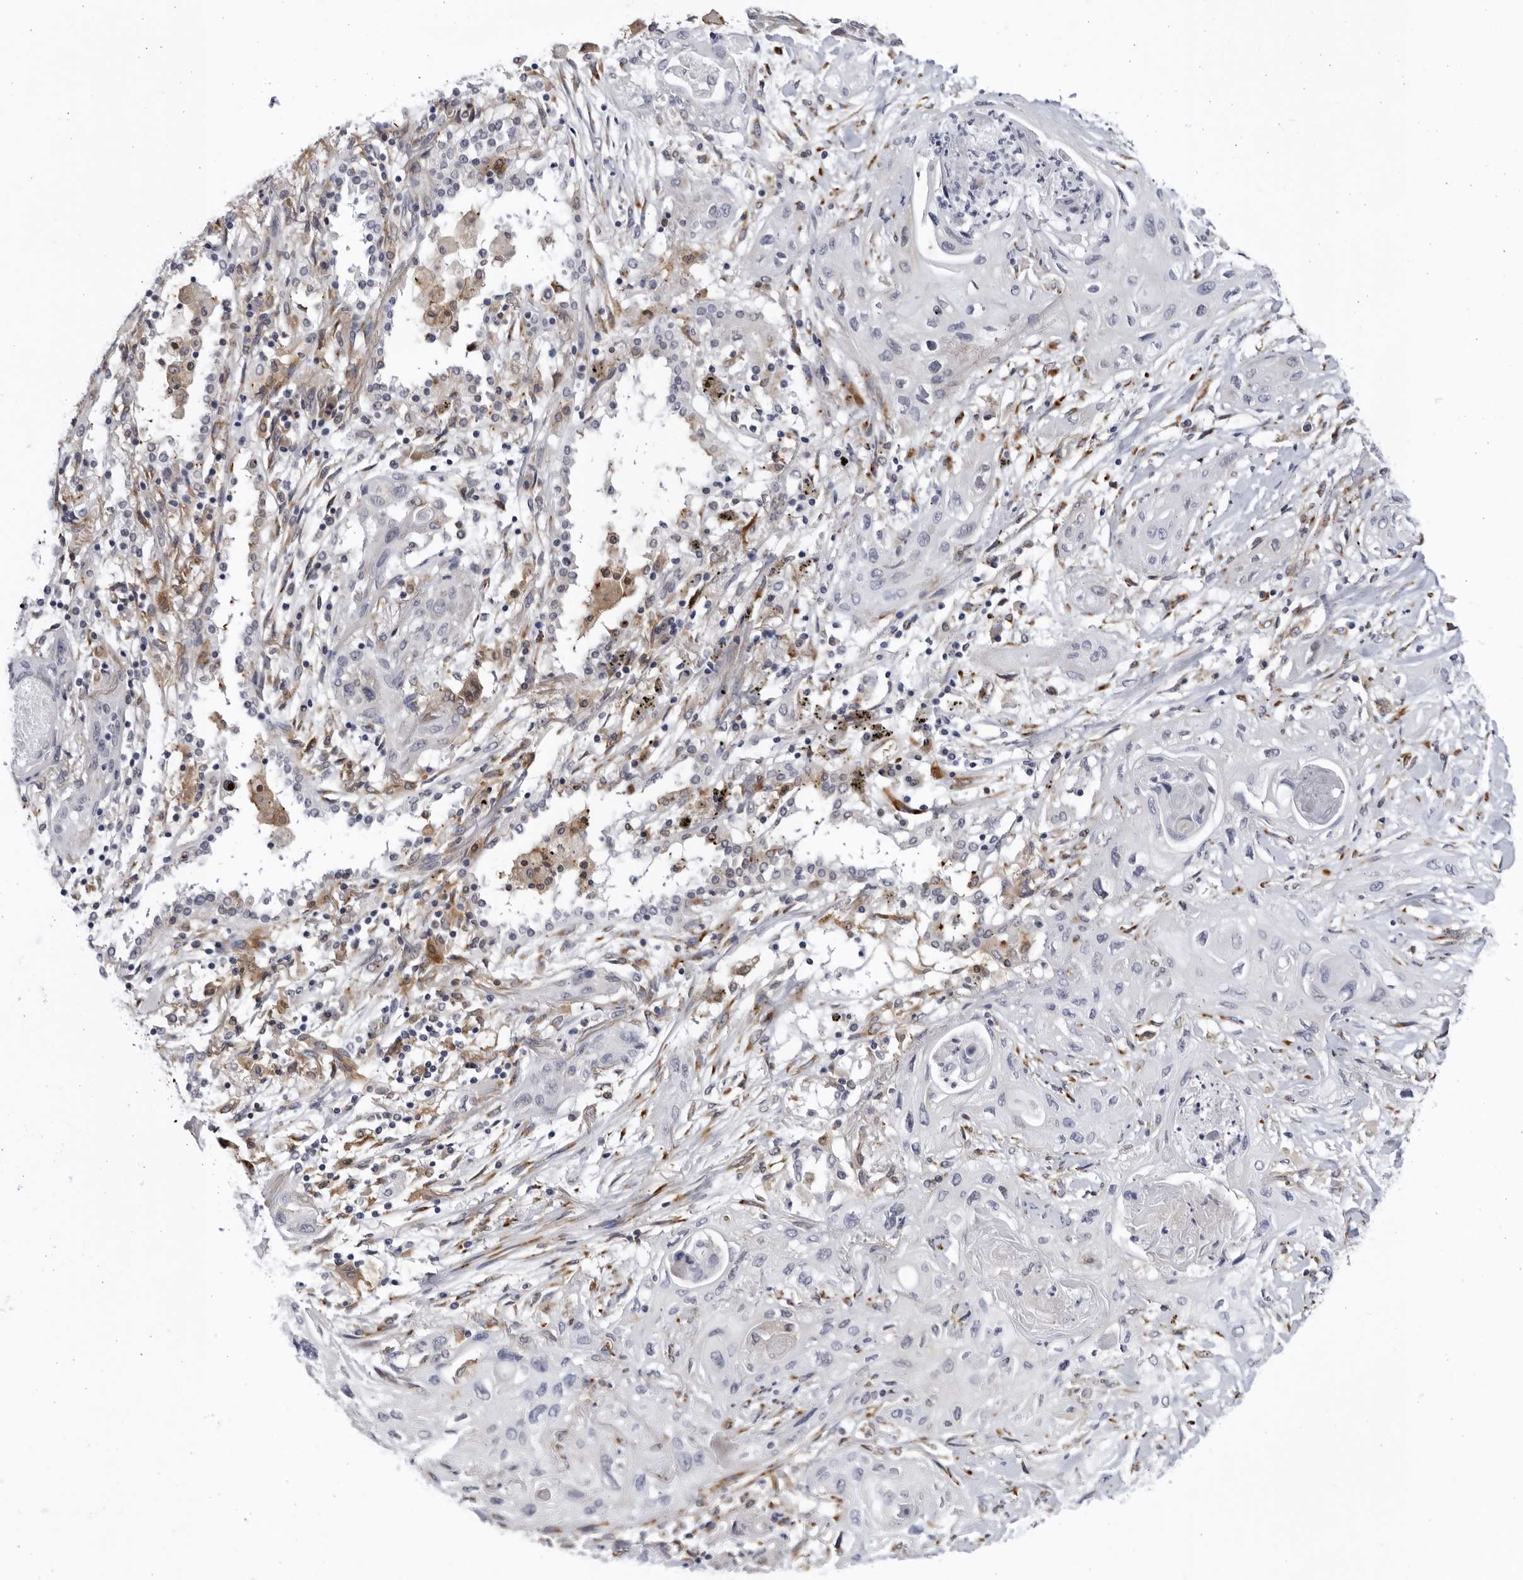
{"staining": {"intensity": "negative", "quantity": "none", "location": "none"}, "tissue": "lung cancer", "cell_type": "Tumor cells", "image_type": "cancer", "snomed": [{"axis": "morphology", "description": "Squamous cell carcinoma, NOS"}, {"axis": "topography", "description": "Lung"}], "caption": "Image shows no significant protein expression in tumor cells of lung cancer (squamous cell carcinoma). (DAB immunohistochemistry, high magnification).", "gene": "BMP2K", "patient": {"sex": "female", "age": 47}}